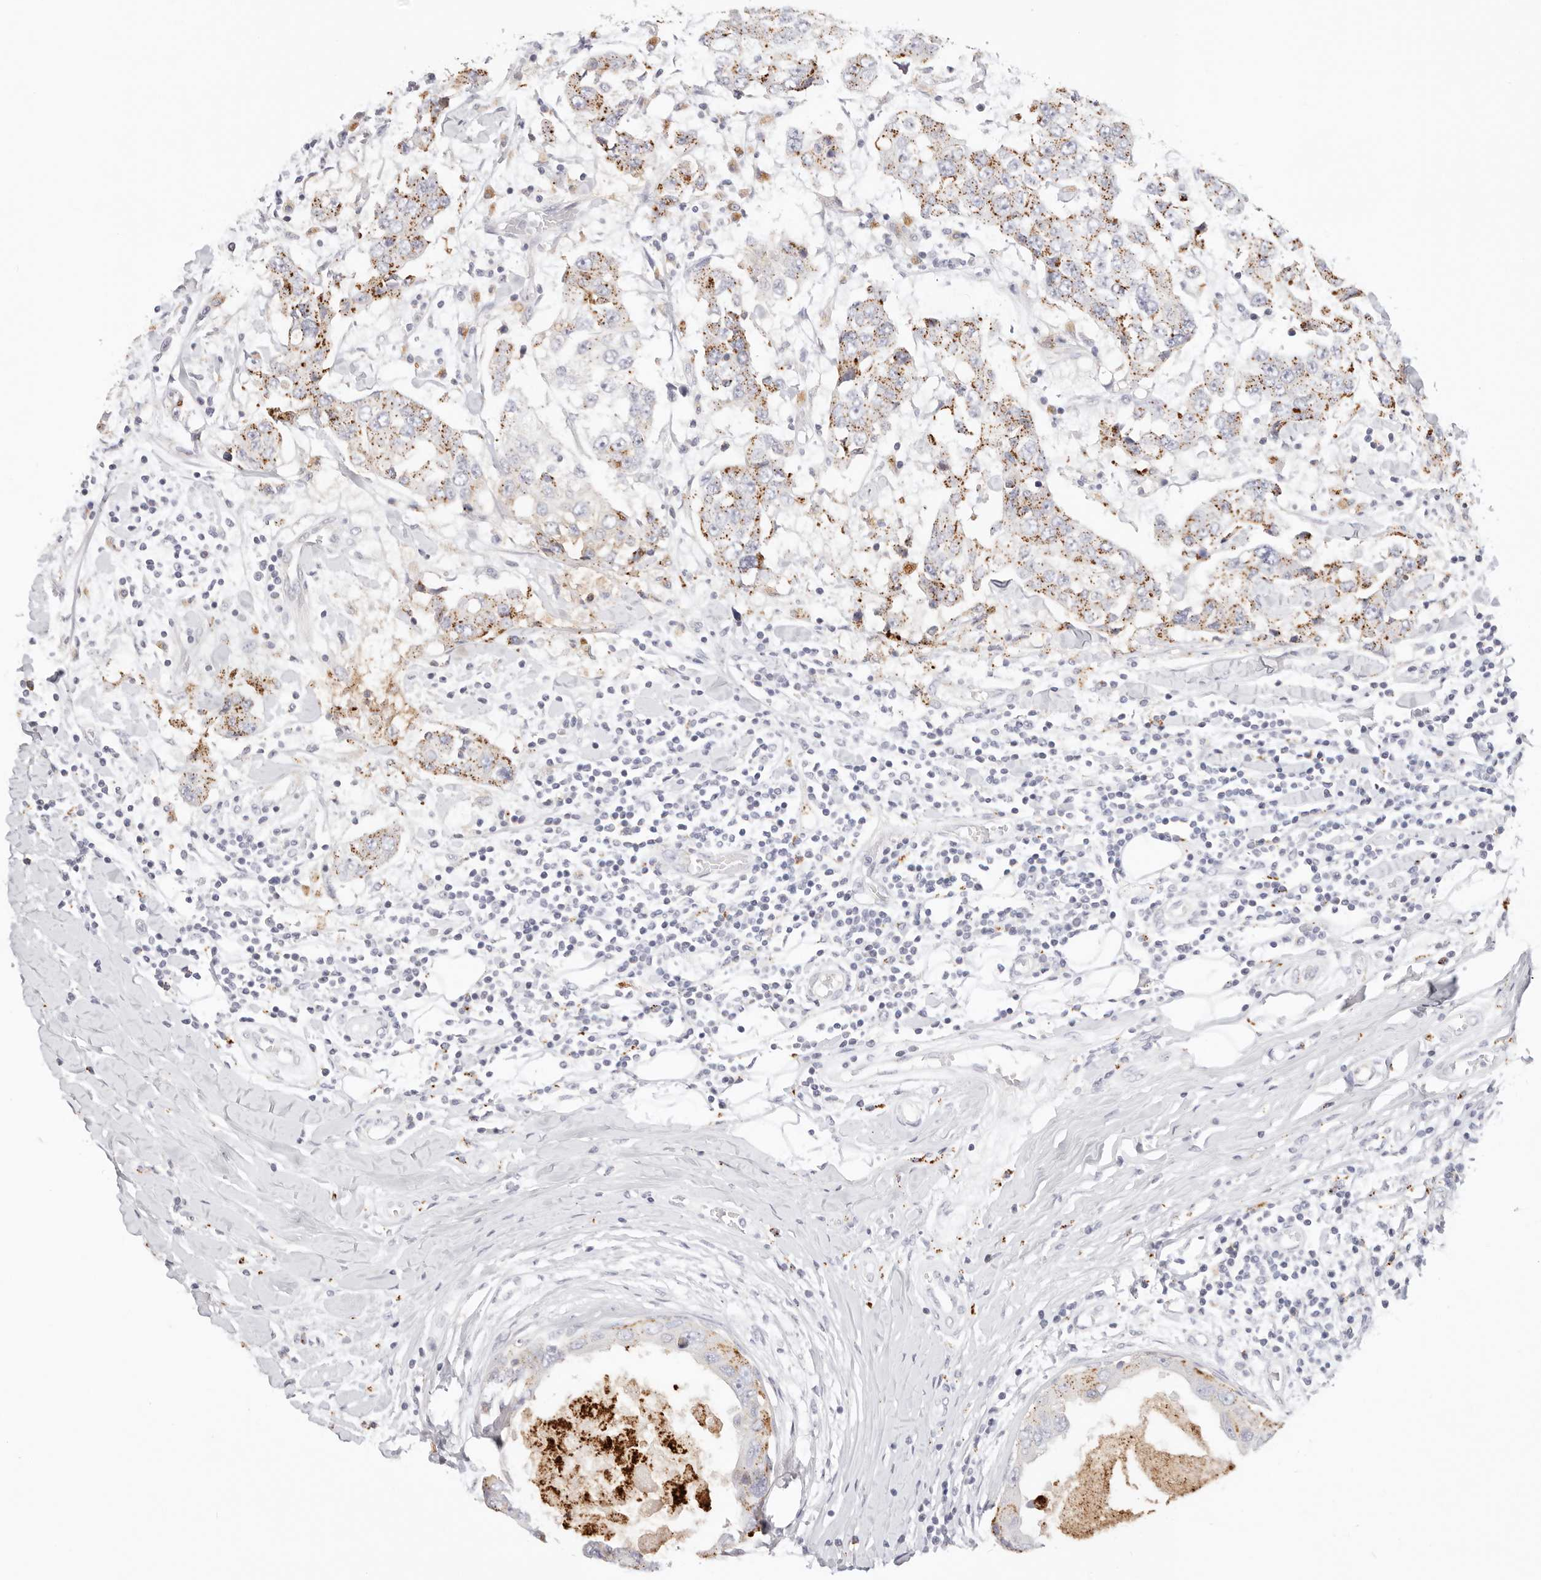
{"staining": {"intensity": "moderate", "quantity": "<25%", "location": "cytoplasmic/membranous"}, "tissue": "breast cancer", "cell_type": "Tumor cells", "image_type": "cancer", "snomed": [{"axis": "morphology", "description": "Duct carcinoma"}, {"axis": "topography", "description": "Breast"}], "caption": "An IHC photomicrograph of tumor tissue is shown. Protein staining in brown labels moderate cytoplasmic/membranous positivity in breast intraductal carcinoma within tumor cells. Nuclei are stained in blue.", "gene": "STKLD1", "patient": {"sex": "female", "age": 27}}